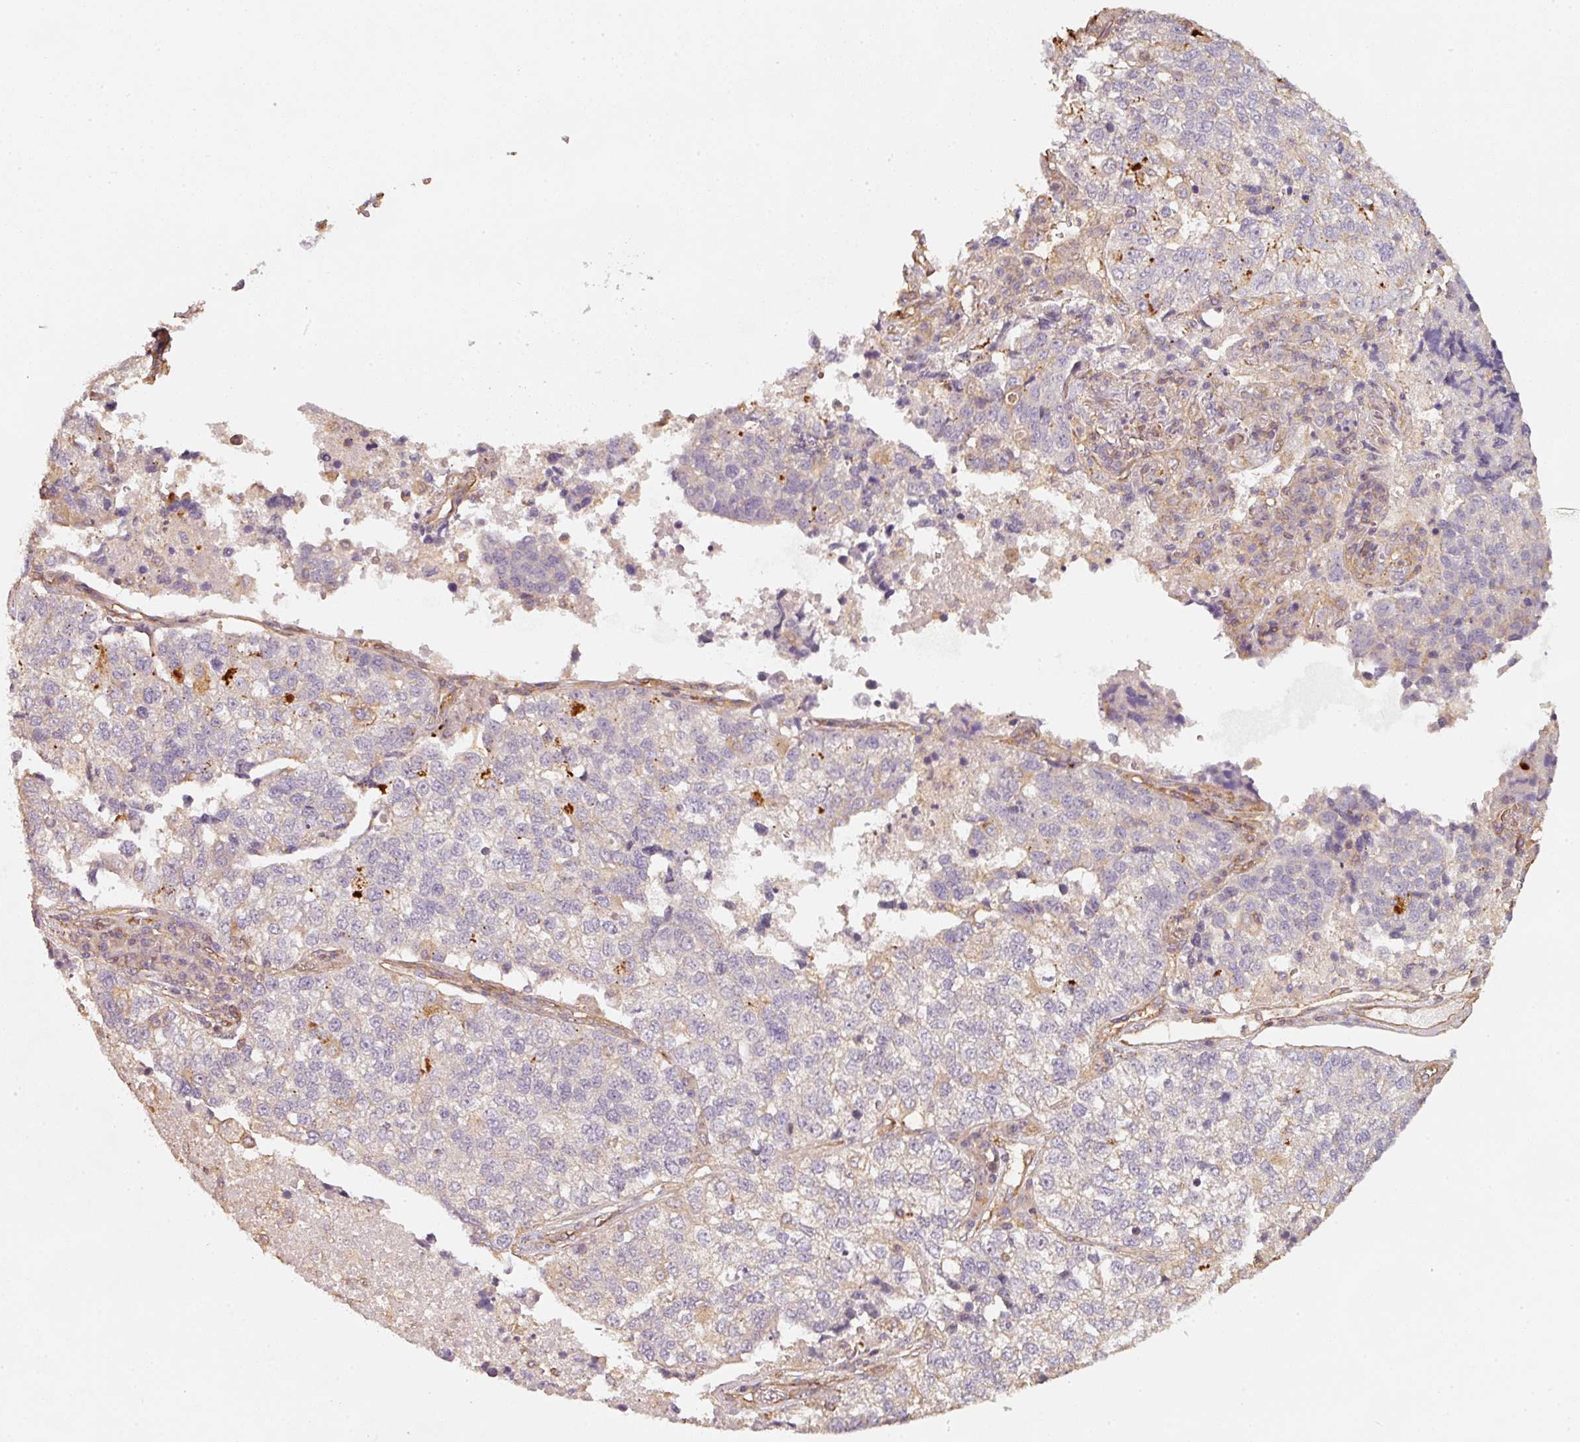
{"staining": {"intensity": "negative", "quantity": "none", "location": "none"}, "tissue": "lung cancer", "cell_type": "Tumor cells", "image_type": "cancer", "snomed": [{"axis": "morphology", "description": "Adenocarcinoma, NOS"}, {"axis": "topography", "description": "Lung"}], "caption": "A high-resolution image shows IHC staining of lung adenocarcinoma, which demonstrates no significant staining in tumor cells. (DAB IHC visualized using brightfield microscopy, high magnification).", "gene": "CEP95", "patient": {"sex": "male", "age": 49}}